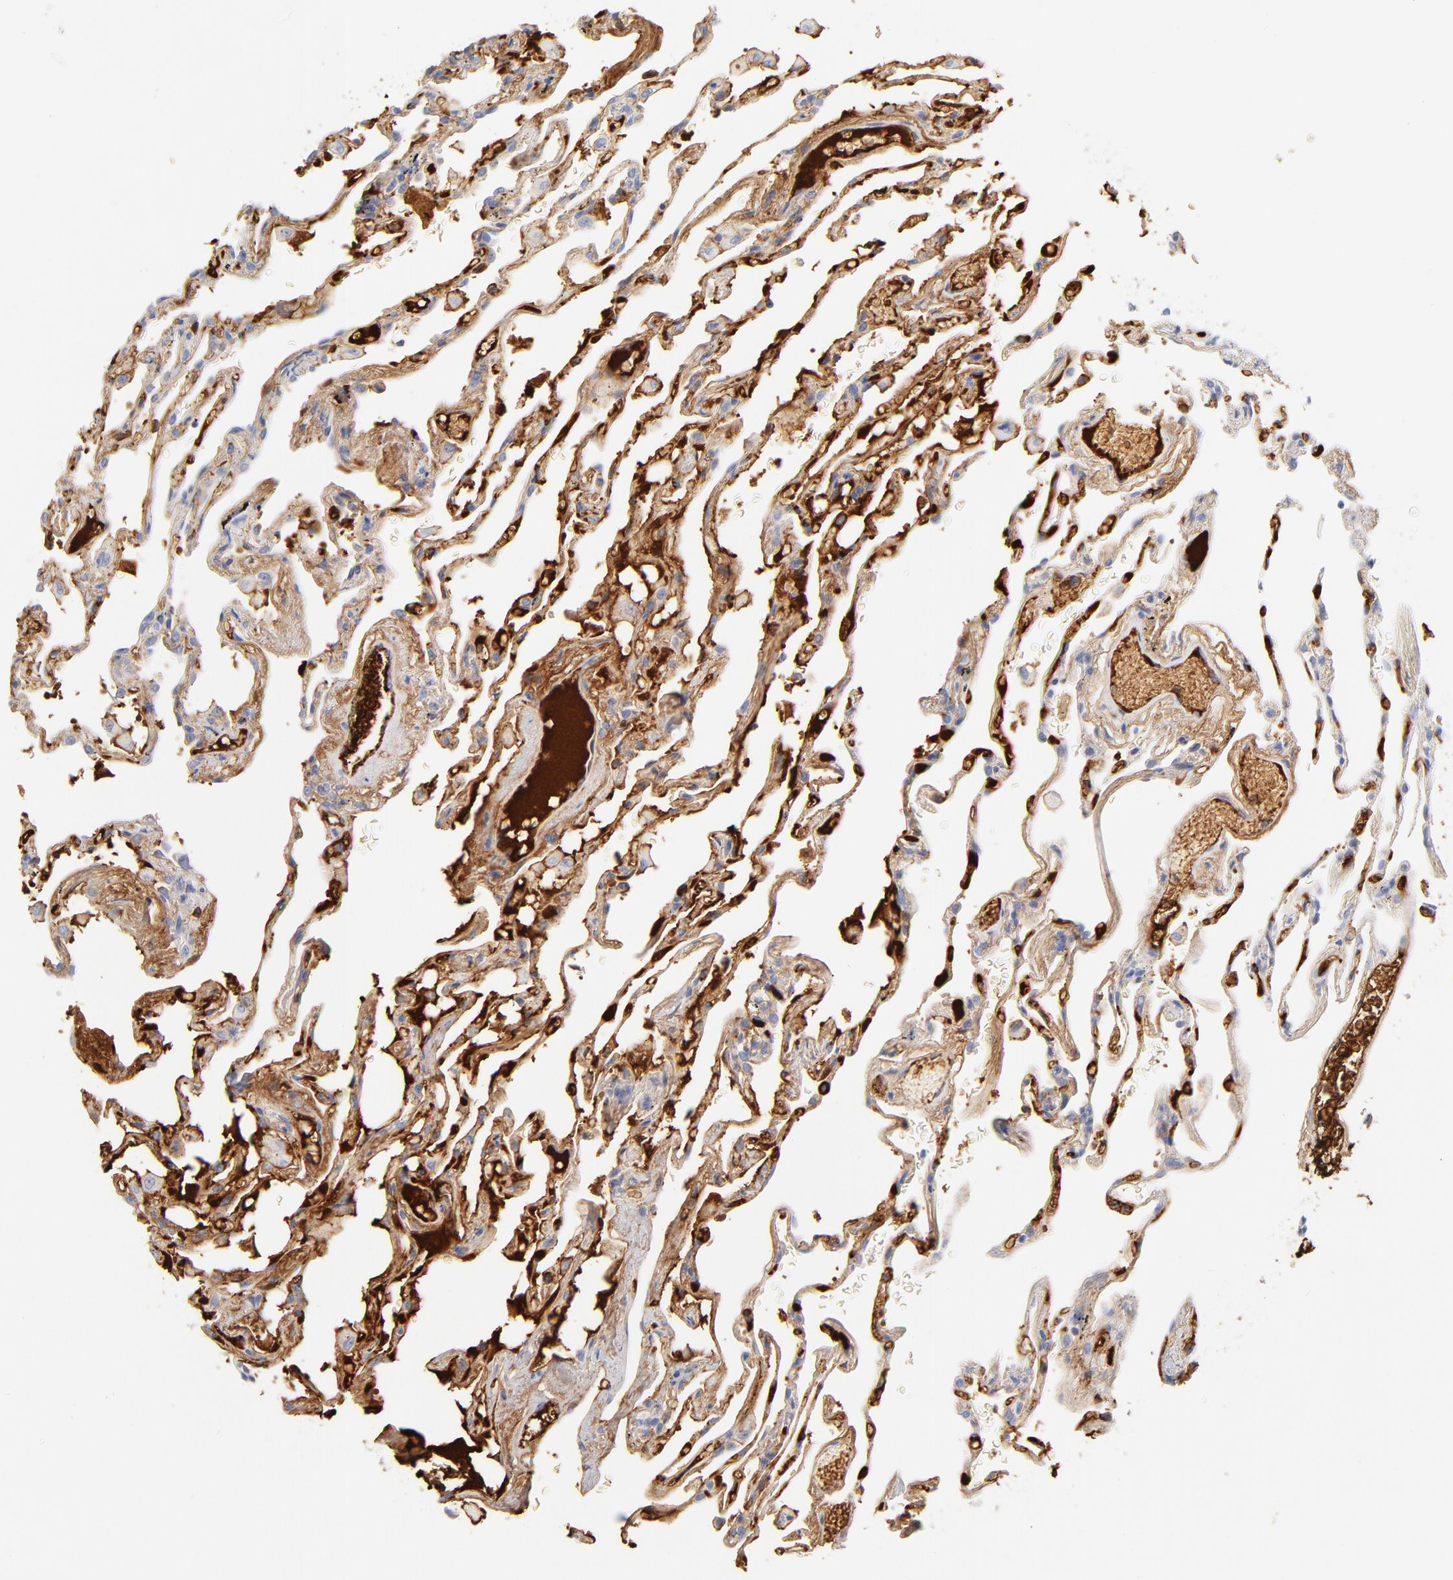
{"staining": {"intensity": "negative", "quantity": "none", "location": "none"}, "tissue": "lung", "cell_type": "Alveolar cells", "image_type": "normal", "snomed": [{"axis": "morphology", "description": "Normal tissue, NOS"}, {"axis": "morphology", "description": "Inflammation, NOS"}, {"axis": "topography", "description": "Lung"}], "caption": "Immunohistochemistry image of normal lung stained for a protein (brown), which demonstrates no expression in alveolar cells.", "gene": "C3", "patient": {"sex": "male", "age": 69}}